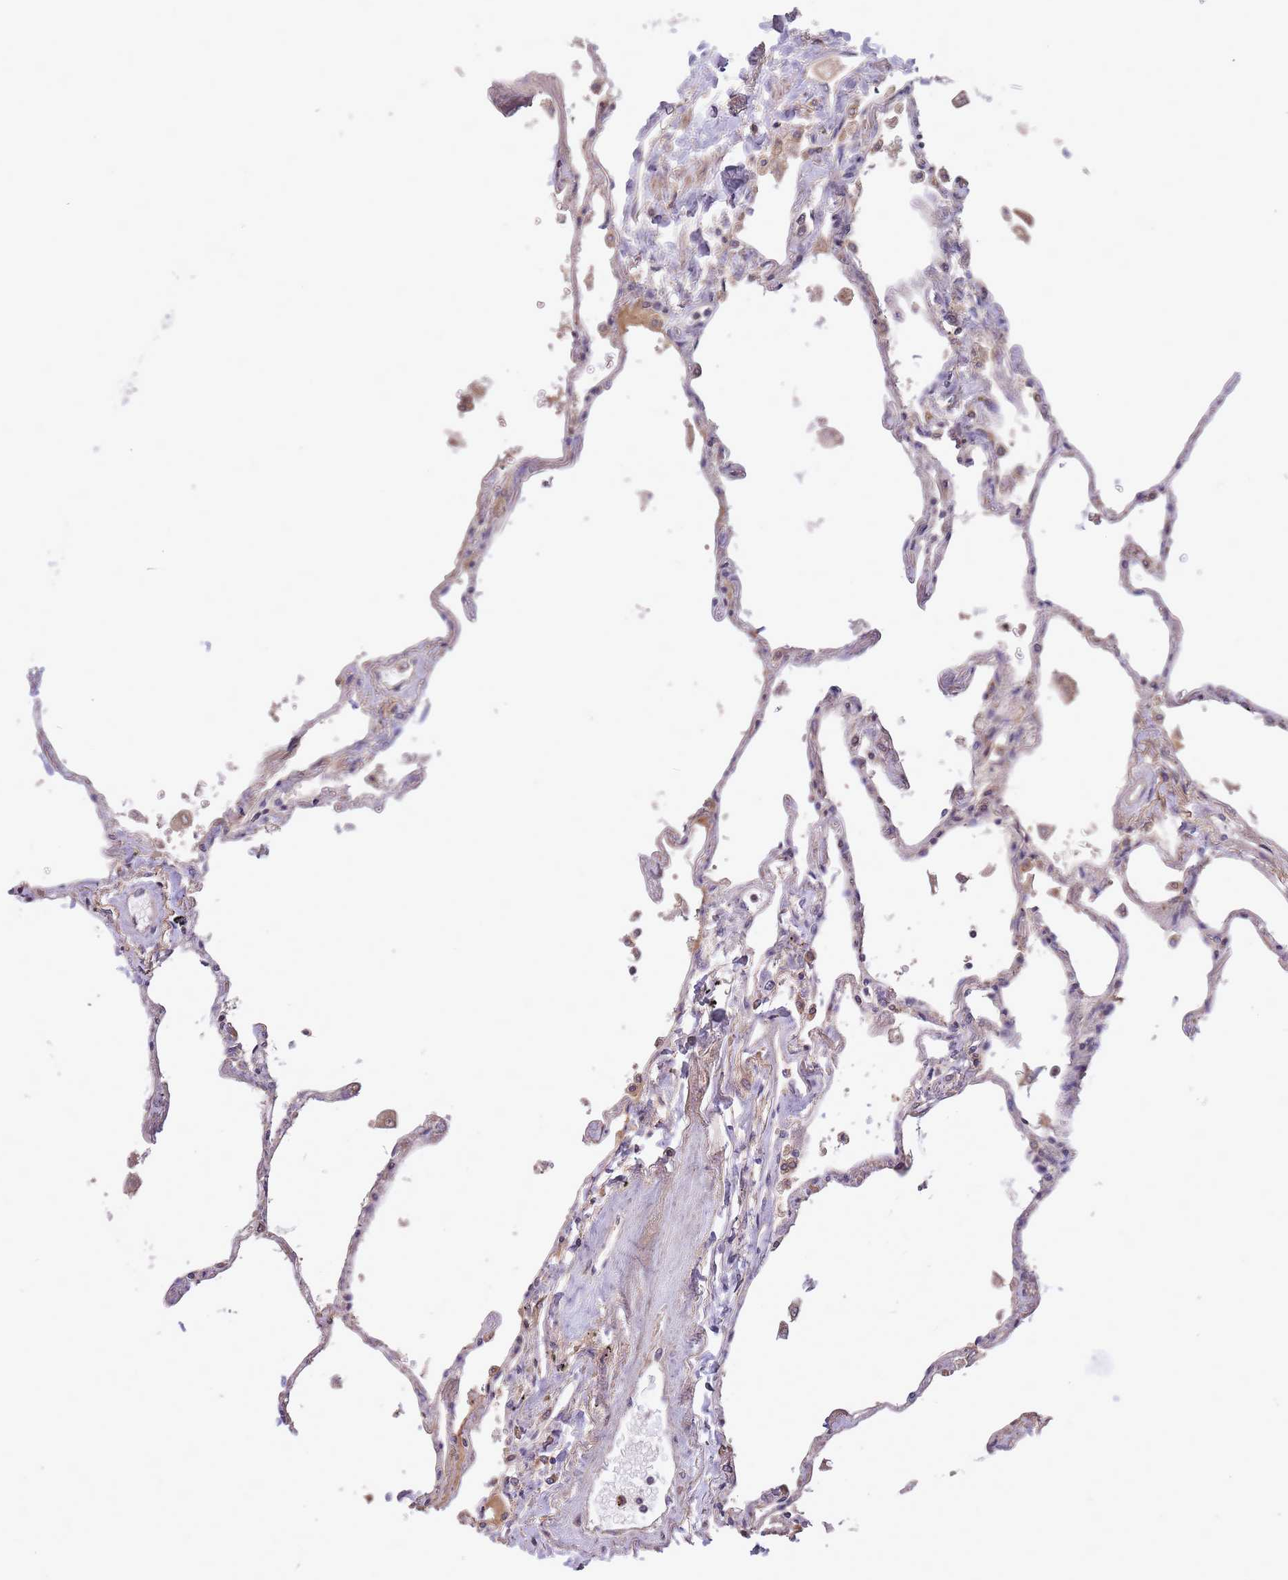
{"staining": {"intensity": "moderate", "quantity": "<25%", "location": "cytoplasmic/membranous"}, "tissue": "lung", "cell_type": "Alveolar cells", "image_type": "normal", "snomed": [{"axis": "morphology", "description": "Normal tissue, NOS"}, {"axis": "topography", "description": "Lung"}], "caption": "Lung stained with immunohistochemistry displays moderate cytoplasmic/membranous positivity in about <25% of alveolar cells.", "gene": "IGF2BP2", "patient": {"sex": "female", "age": 67}}